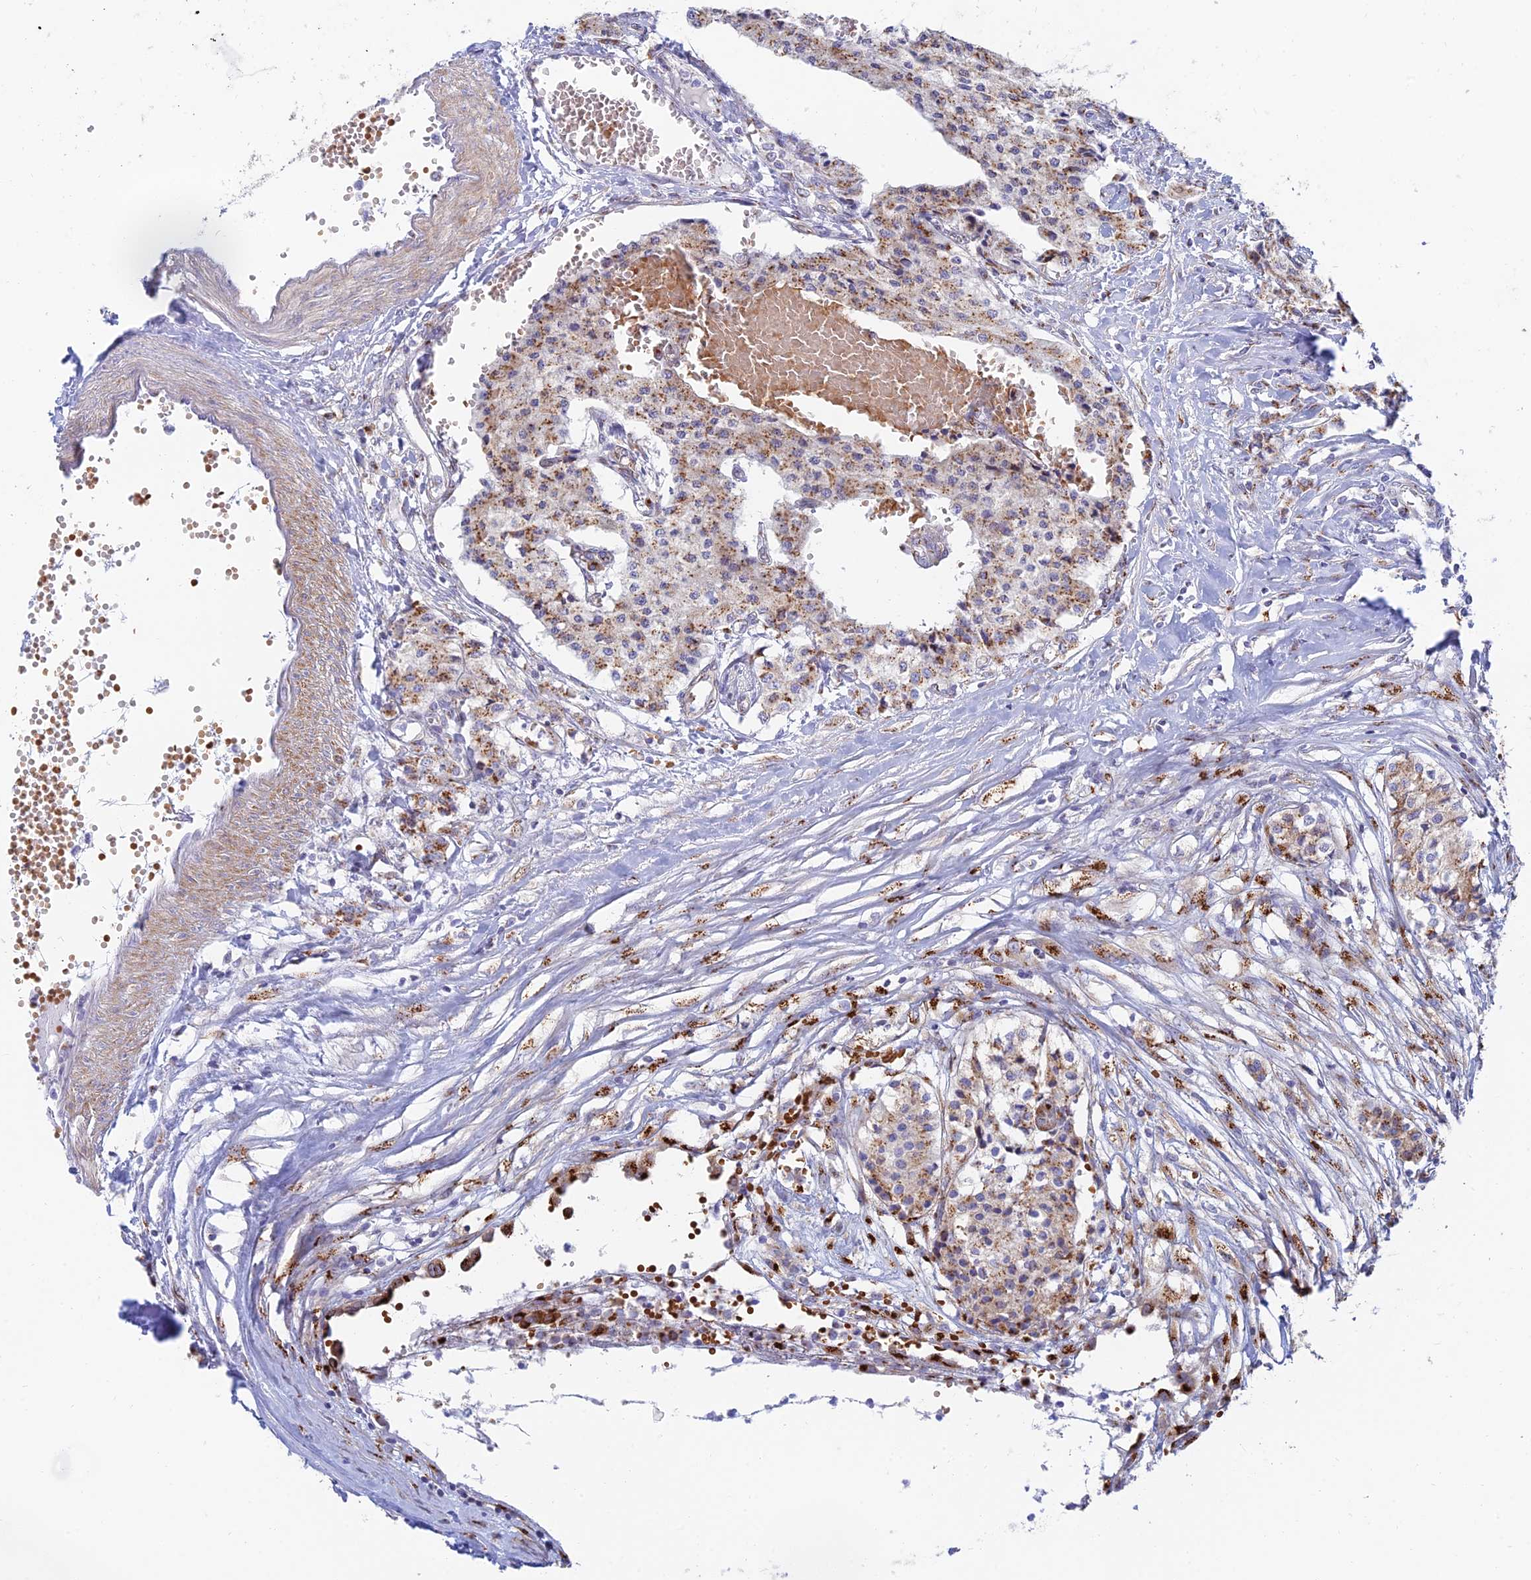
{"staining": {"intensity": "moderate", "quantity": ">75%", "location": "cytoplasmic/membranous"}, "tissue": "carcinoid", "cell_type": "Tumor cells", "image_type": "cancer", "snomed": [{"axis": "morphology", "description": "Carcinoid, malignant, NOS"}, {"axis": "topography", "description": "Colon"}], "caption": "Immunohistochemical staining of carcinoid (malignant) shows medium levels of moderate cytoplasmic/membranous protein staining in approximately >75% of tumor cells. The protein of interest is shown in brown color, while the nuclei are stained blue.", "gene": "HS2ST1", "patient": {"sex": "female", "age": 52}}